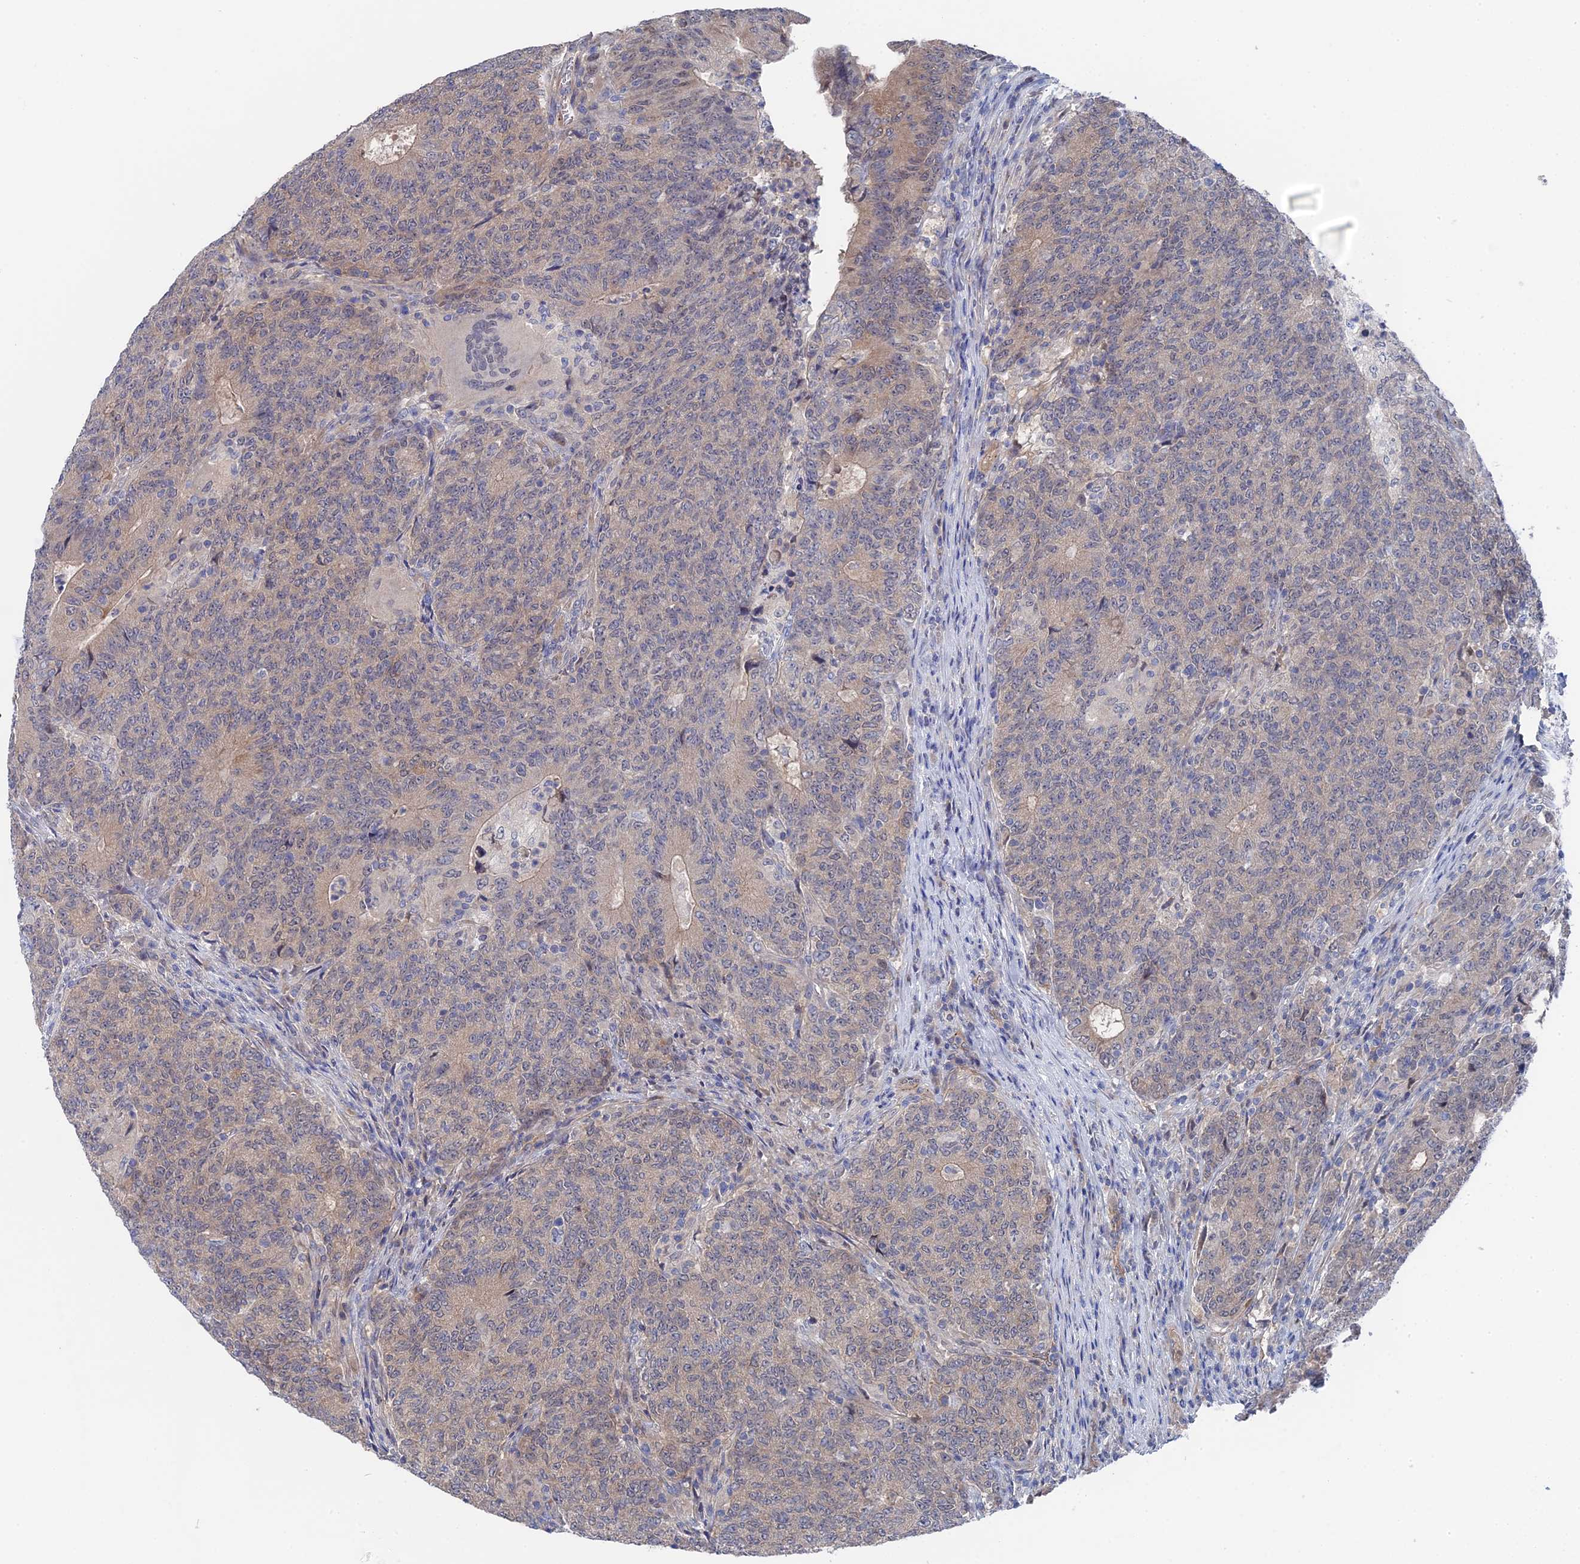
{"staining": {"intensity": "weak", "quantity": "<25%", "location": "cytoplasmic/membranous"}, "tissue": "colorectal cancer", "cell_type": "Tumor cells", "image_type": "cancer", "snomed": [{"axis": "morphology", "description": "Adenocarcinoma, NOS"}, {"axis": "topography", "description": "Colon"}], "caption": "Immunohistochemistry micrograph of adenocarcinoma (colorectal) stained for a protein (brown), which shows no staining in tumor cells.", "gene": "MTHFSD", "patient": {"sex": "female", "age": 75}}